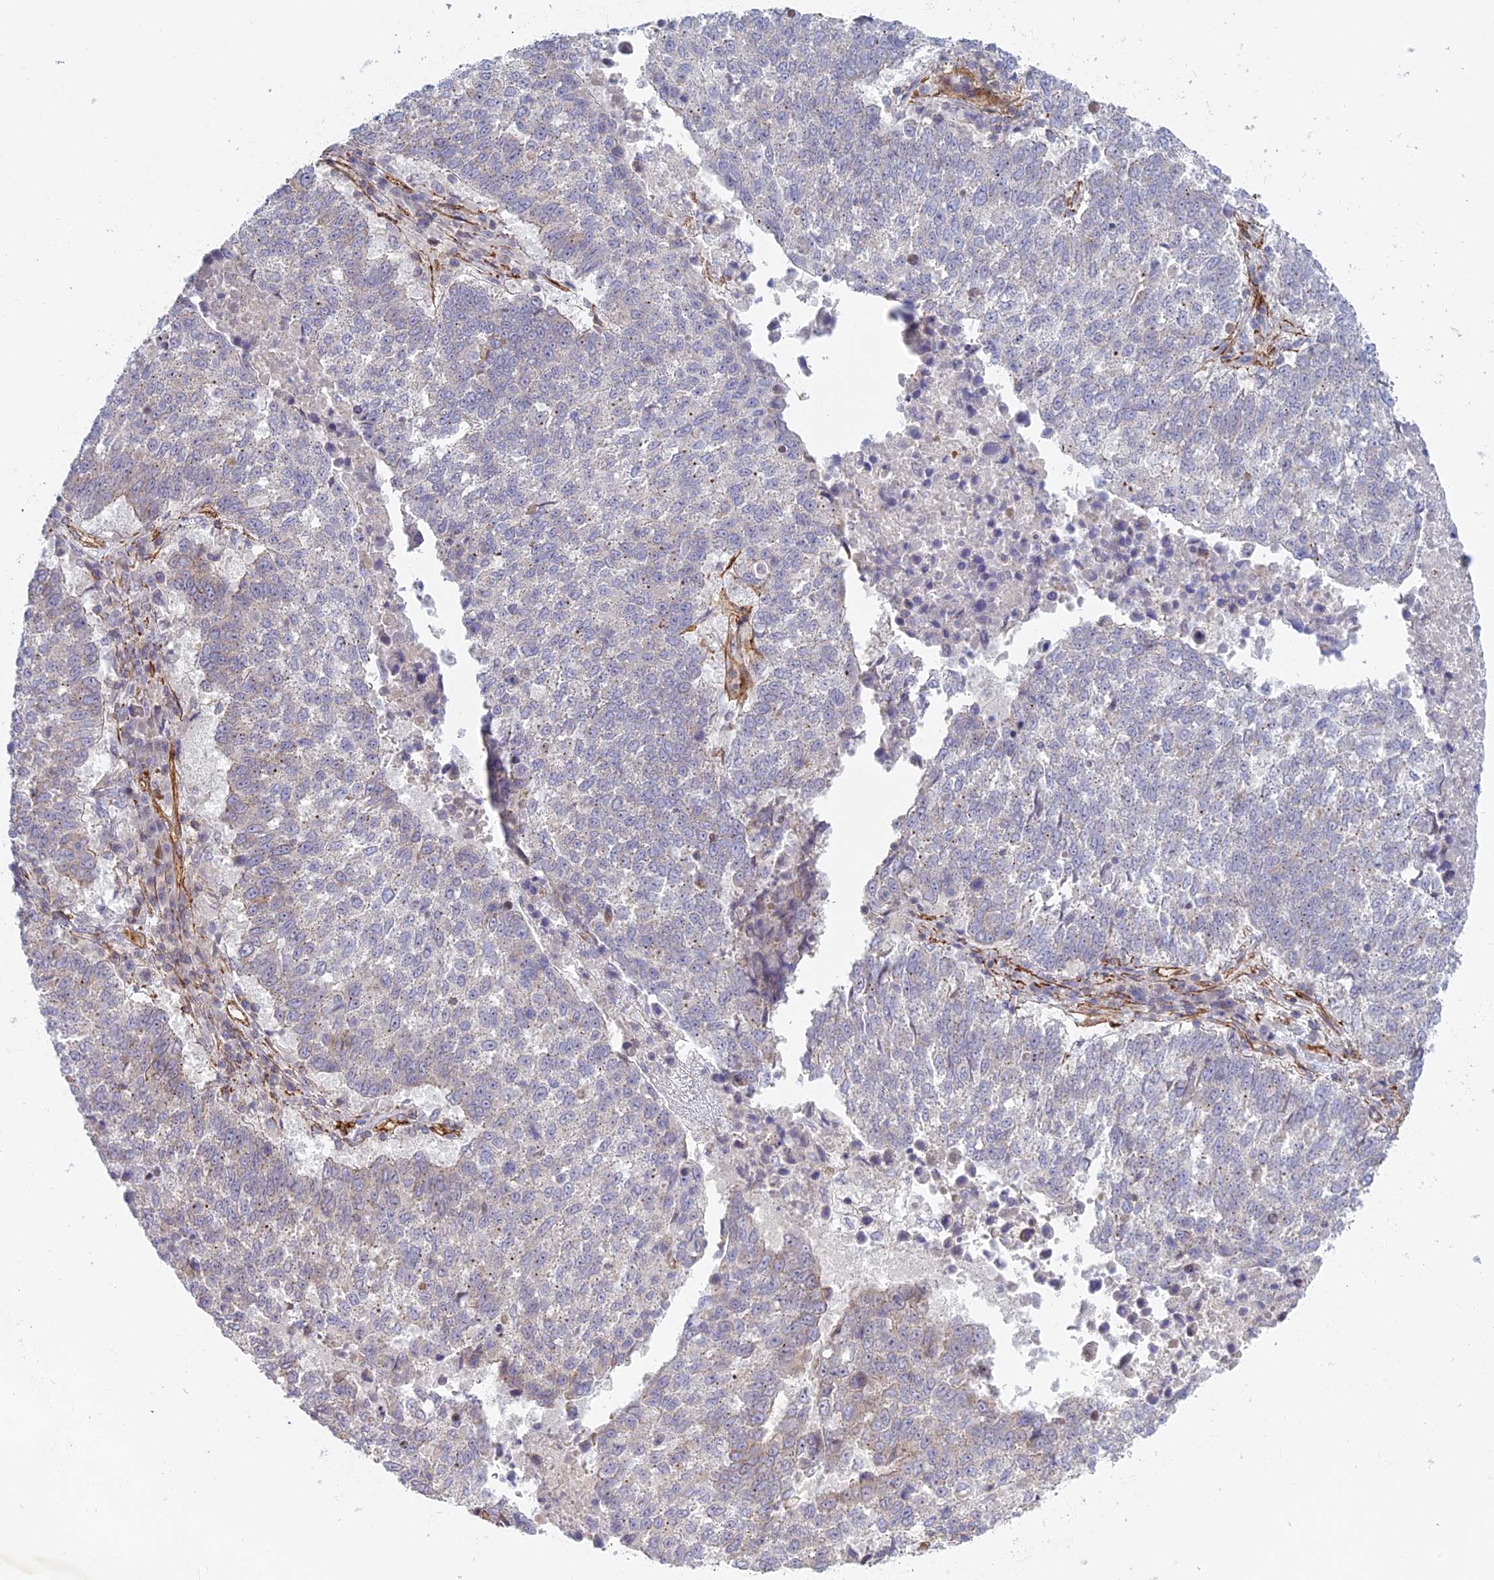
{"staining": {"intensity": "negative", "quantity": "none", "location": "none"}, "tissue": "lung cancer", "cell_type": "Tumor cells", "image_type": "cancer", "snomed": [{"axis": "morphology", "description": "Squamous cell carcinoma, NOS"}, {"axis": "topography", "description": "Lung"}], "caption": "This is an immunohistochemistry (IHC) photomicrograph of human squamous cell carcinoma (lung). There is no expression in tumor cells.", "gene": "CNBD2", "patient": {"sex": "male", "age": 73}}